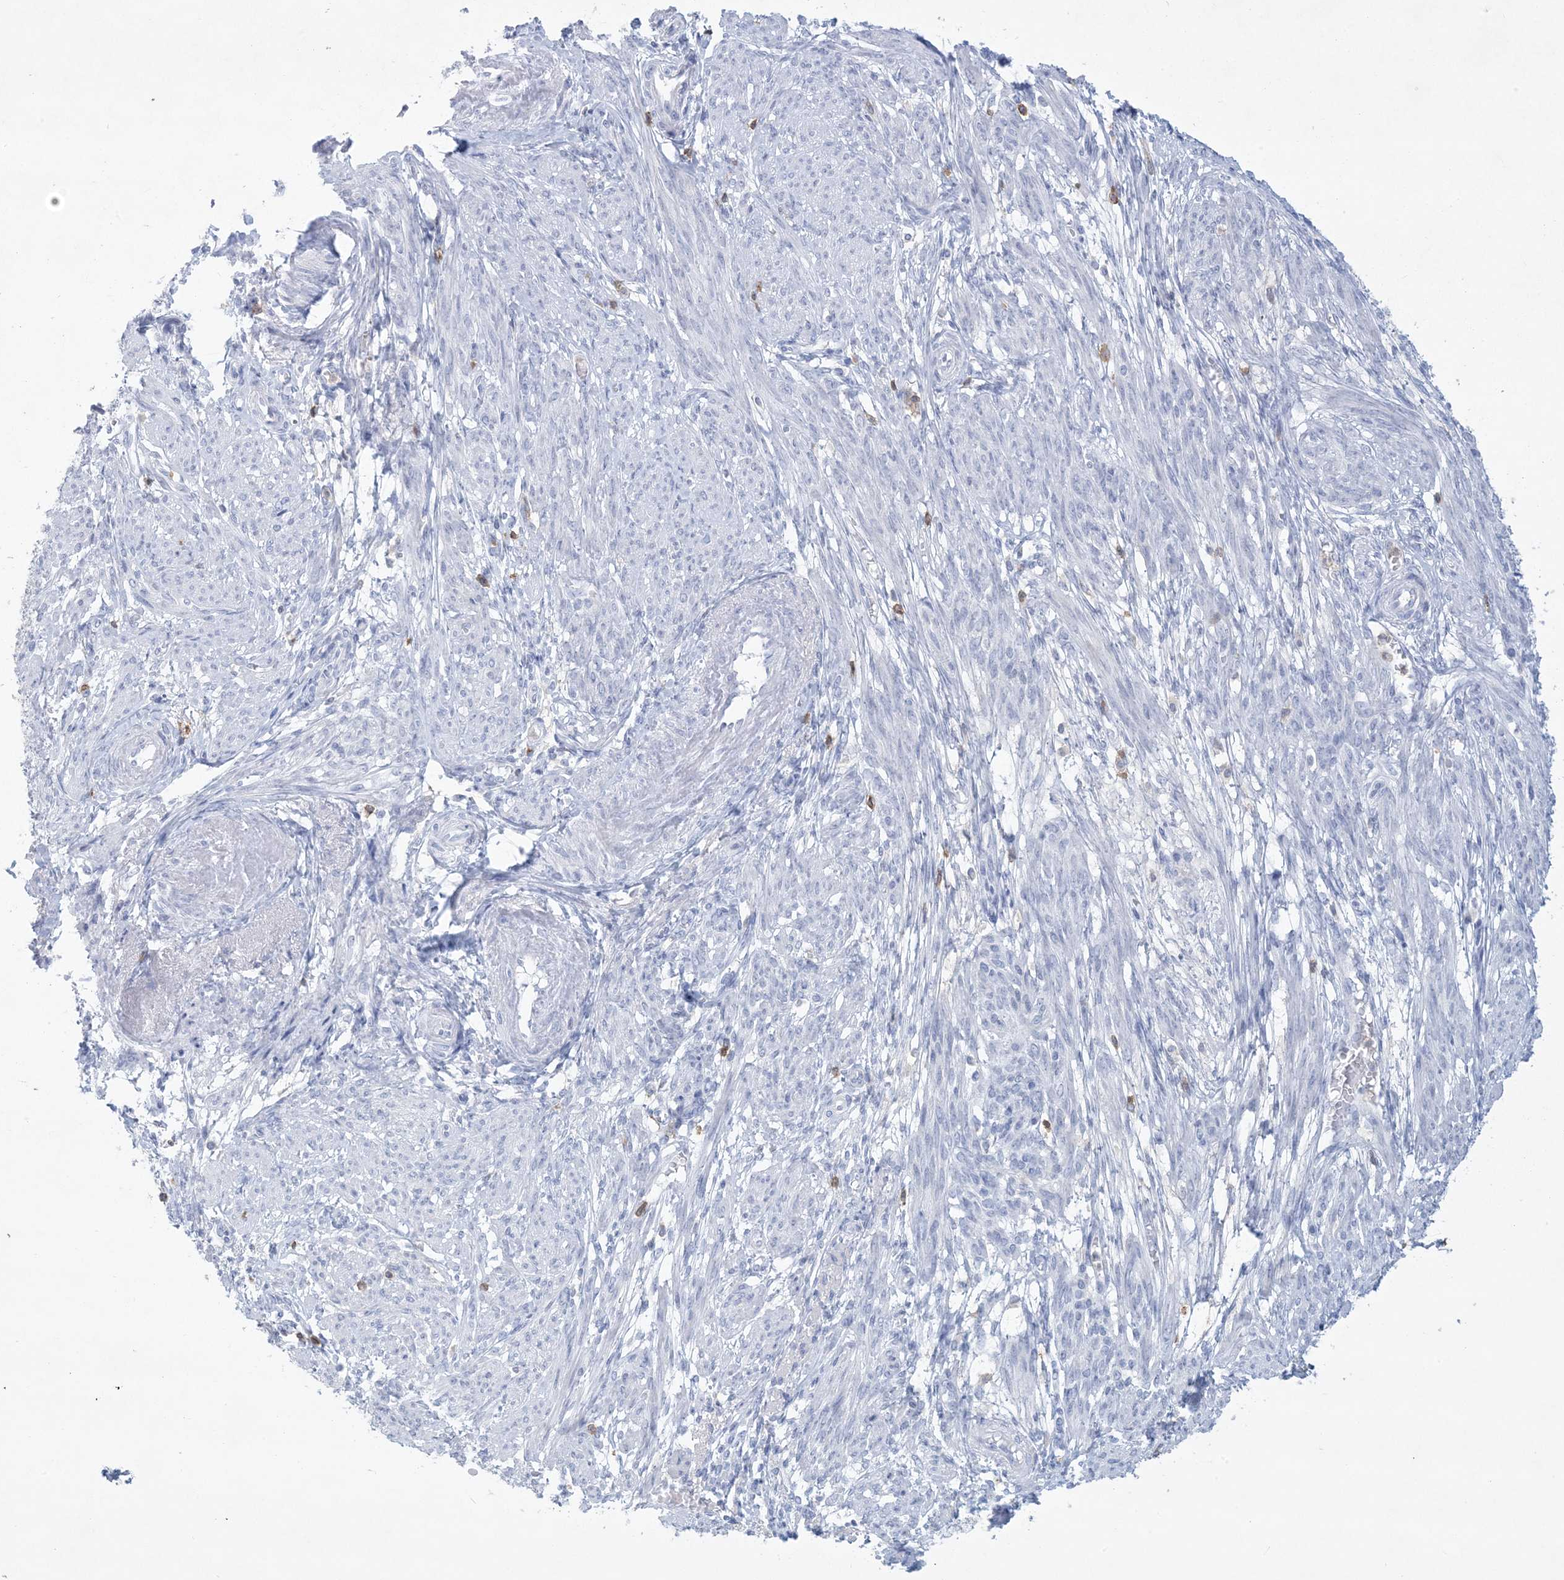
{"staining": {"intensity": "negative", "quantity": "none", "location": "none"}, "tissue": "smooth muscle", "cell_type": "Smooth muscle cells", "image_type": "normal", "snomed": [{"axis": "morphology", "description": "Normal tissue, NOS"}, {"axis": "topography", "description": "Smooth muscle"}], "caption": "High magnification brightfield microscopy of normal smooth muscle stained with DAB (brown) and counterstained with hematoxylin (blue): smooth muscle cells show no significant positivity.", "gene": "PSD4", "patient": {"sex": "female", "age": 39}}